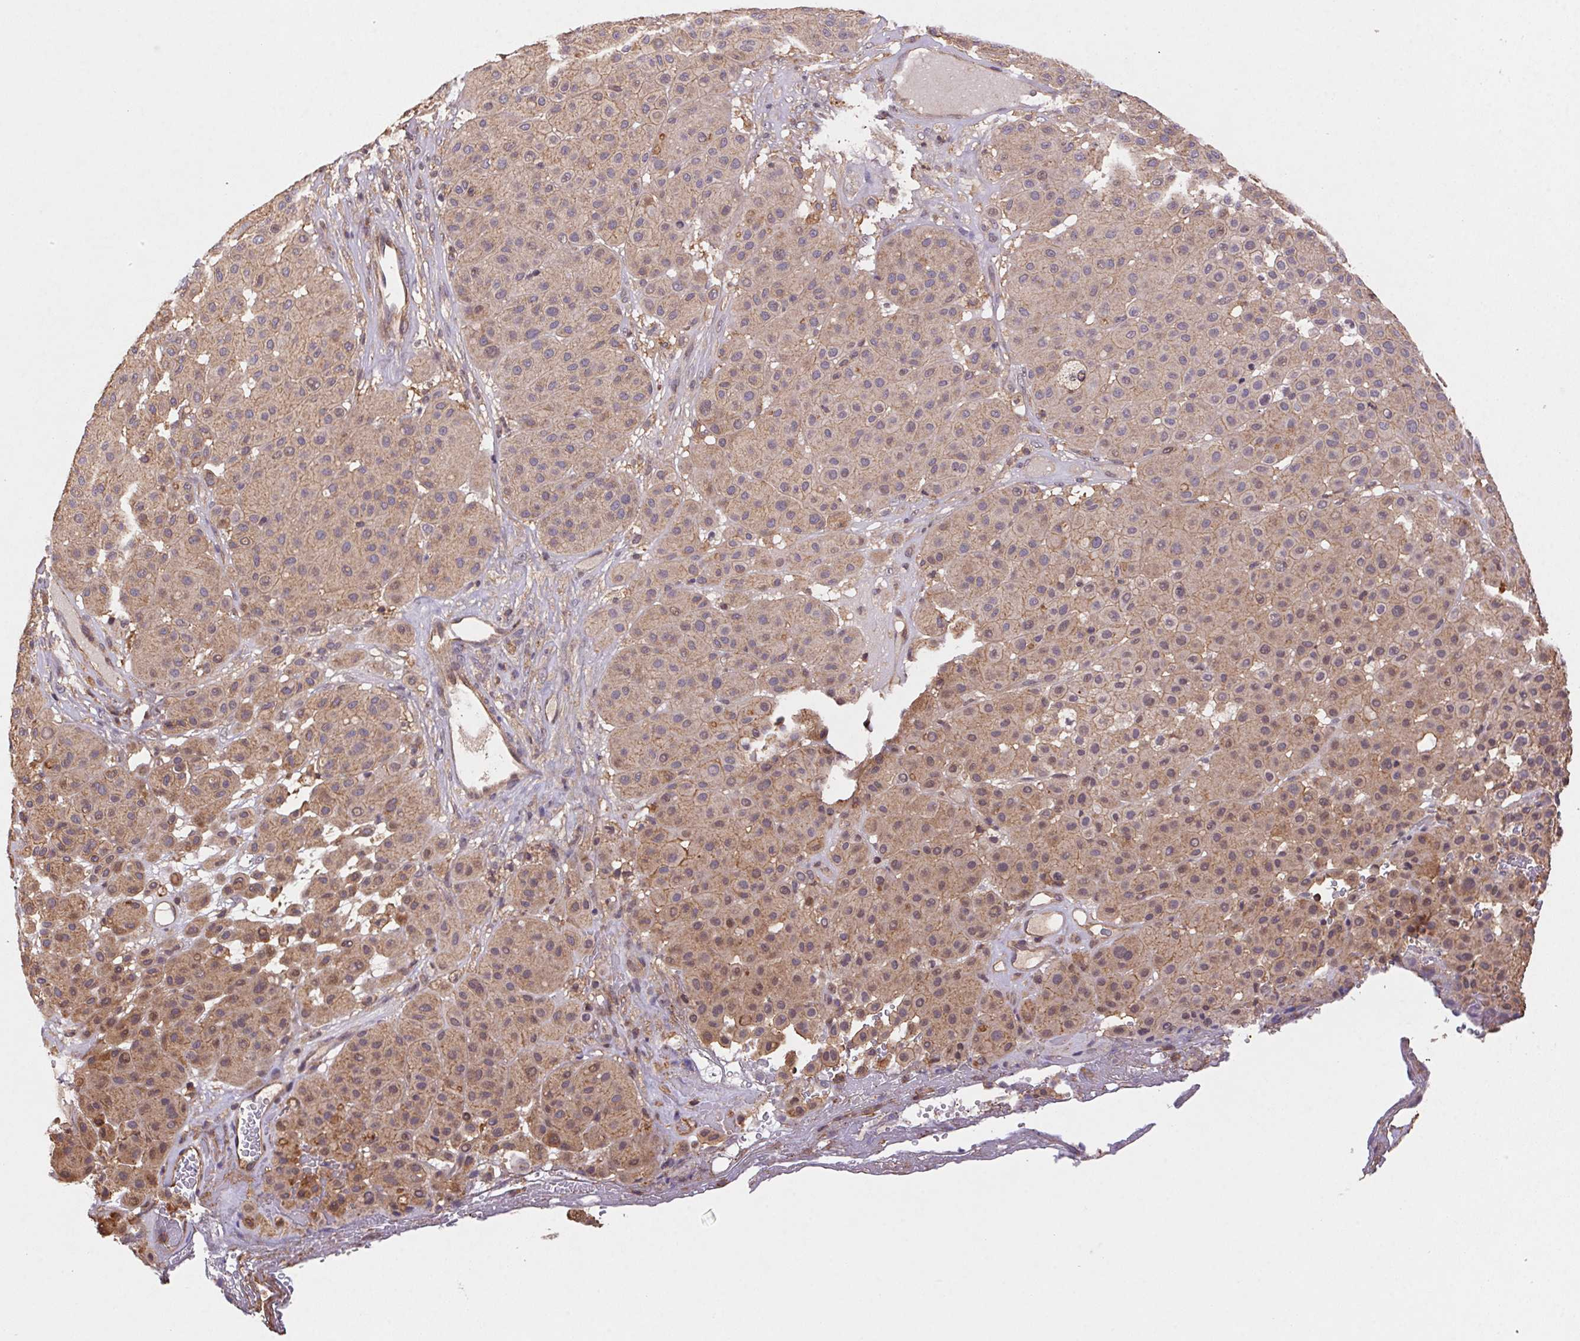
{"staining": {"intensity": "moderate", "quantity": "25%-75%", "location": "cytoplasmic/membranous"}, "tissue": "melanoma", "cell_type": "Tumor cells", "image_type": "cancer", "snomed": [{"axis": "morphology", "description": "Malignant melanoma, Metastatic site"}, {"axis": "topography", "description": "Smooth muscle"}], "caption": "Protein staining by immunohistochemistry (IHC) exhibits moderate cytoplasmic/membranous staining in approximately 25%-75% of tumor cells in malignant melanoma (metastatic site). (DAB = brown stain, brightfield microscopy at high magnification).", "gene": "ATG10", "patient": {"sex": "male", "age": 41}}